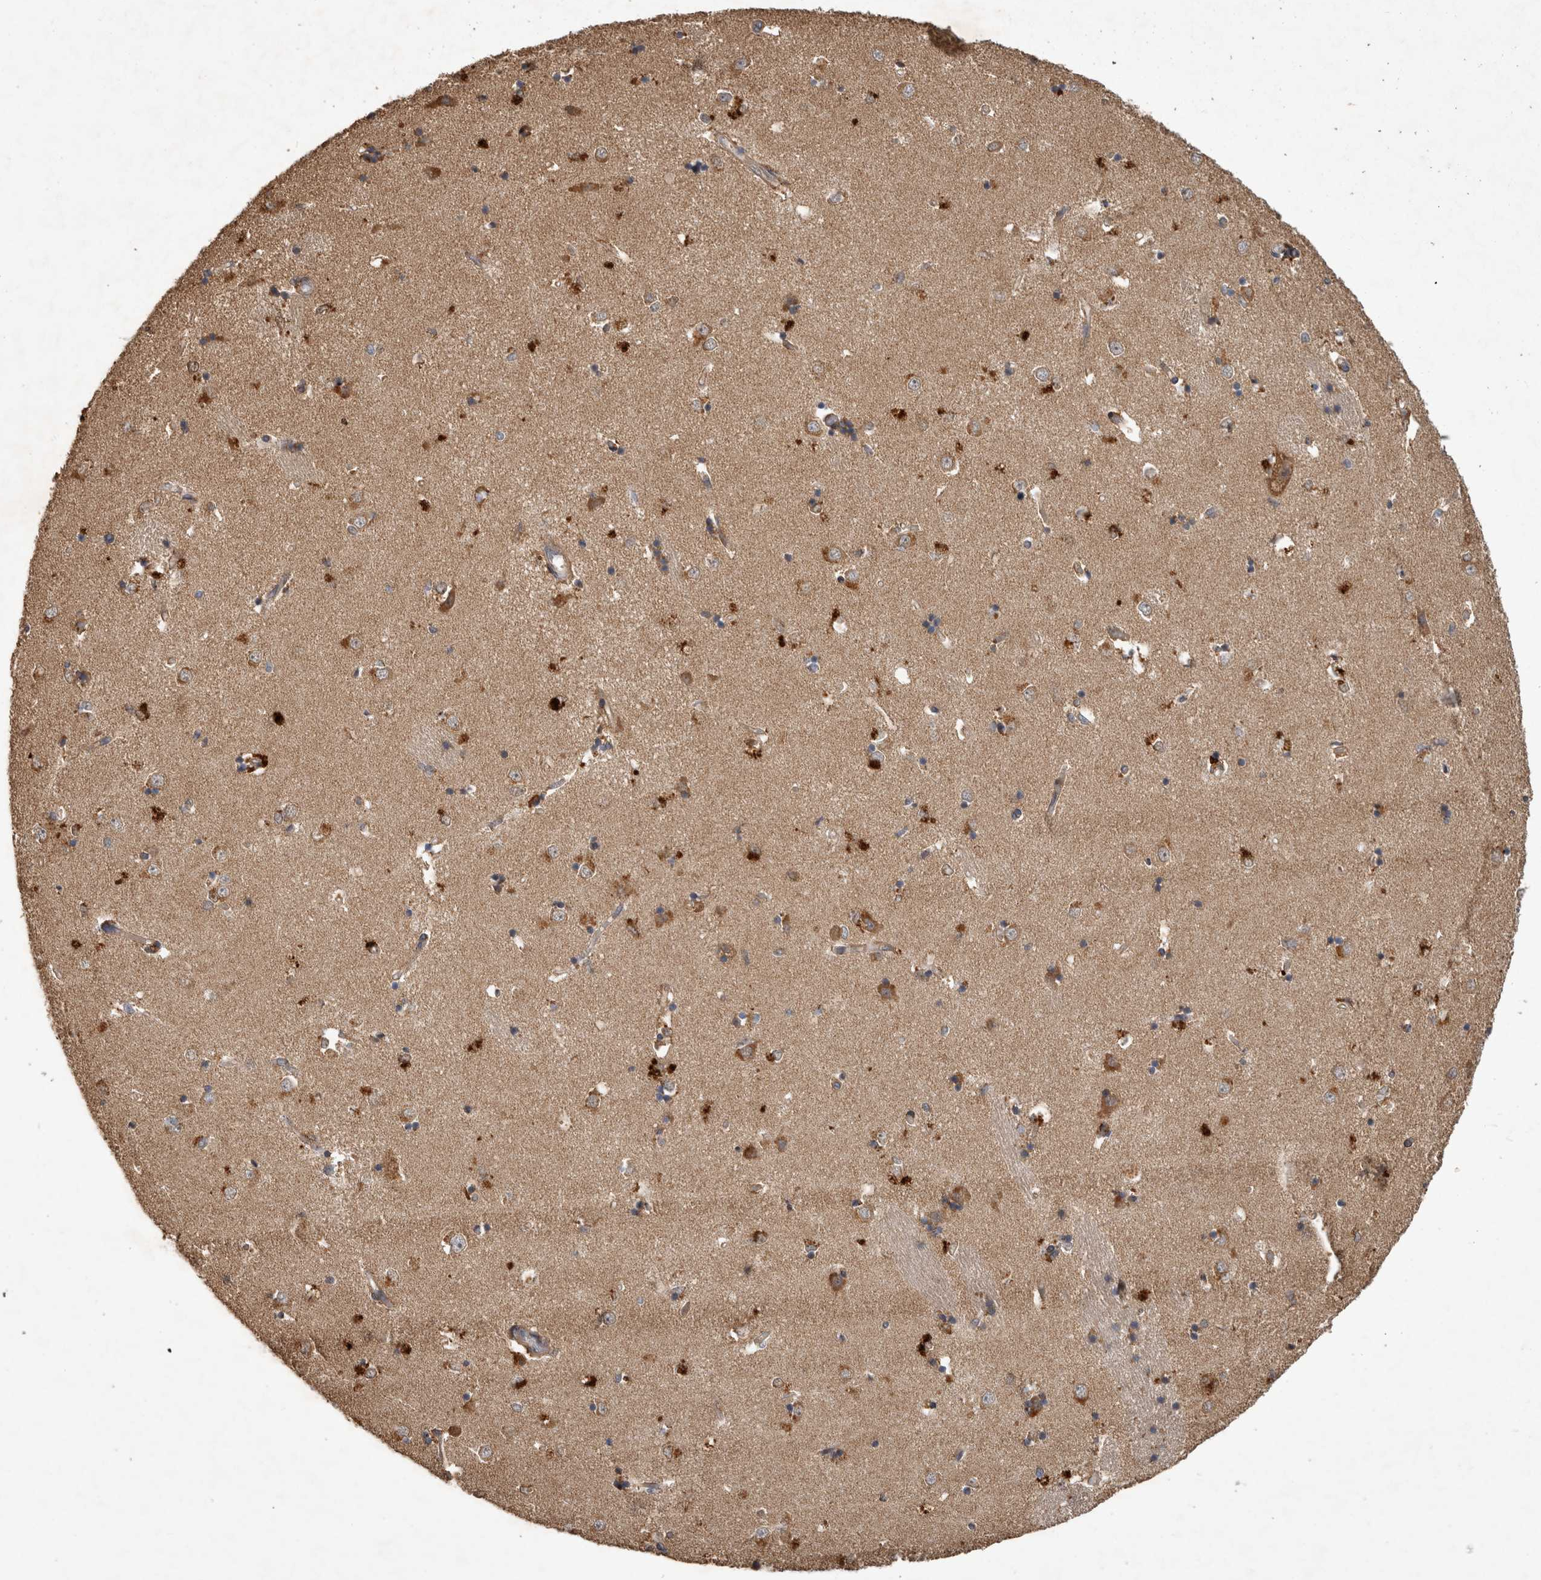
{"staining": {"intensity": "moderate", "quantity": "25%-75%", "location": "cytoplasmic/membranous"}, "tissue": "caudate", "cell_type": "Glial cells", "image_type": "normal", "snomed": [{"axis": "morphology", "description": "Normal tissue, NOS"}, {"axis": "topography", "description": "Lateral ventricle wall"}], "caption": "About 25%-75% of glial cells in unremarkable human caudate demonstrate moderate cytoplasmic/membranous protein positivity as visualized by brown immunohistochemical staining.", "gene": "TRMT61B", "patient": {"sex": "male", "age": 45}}